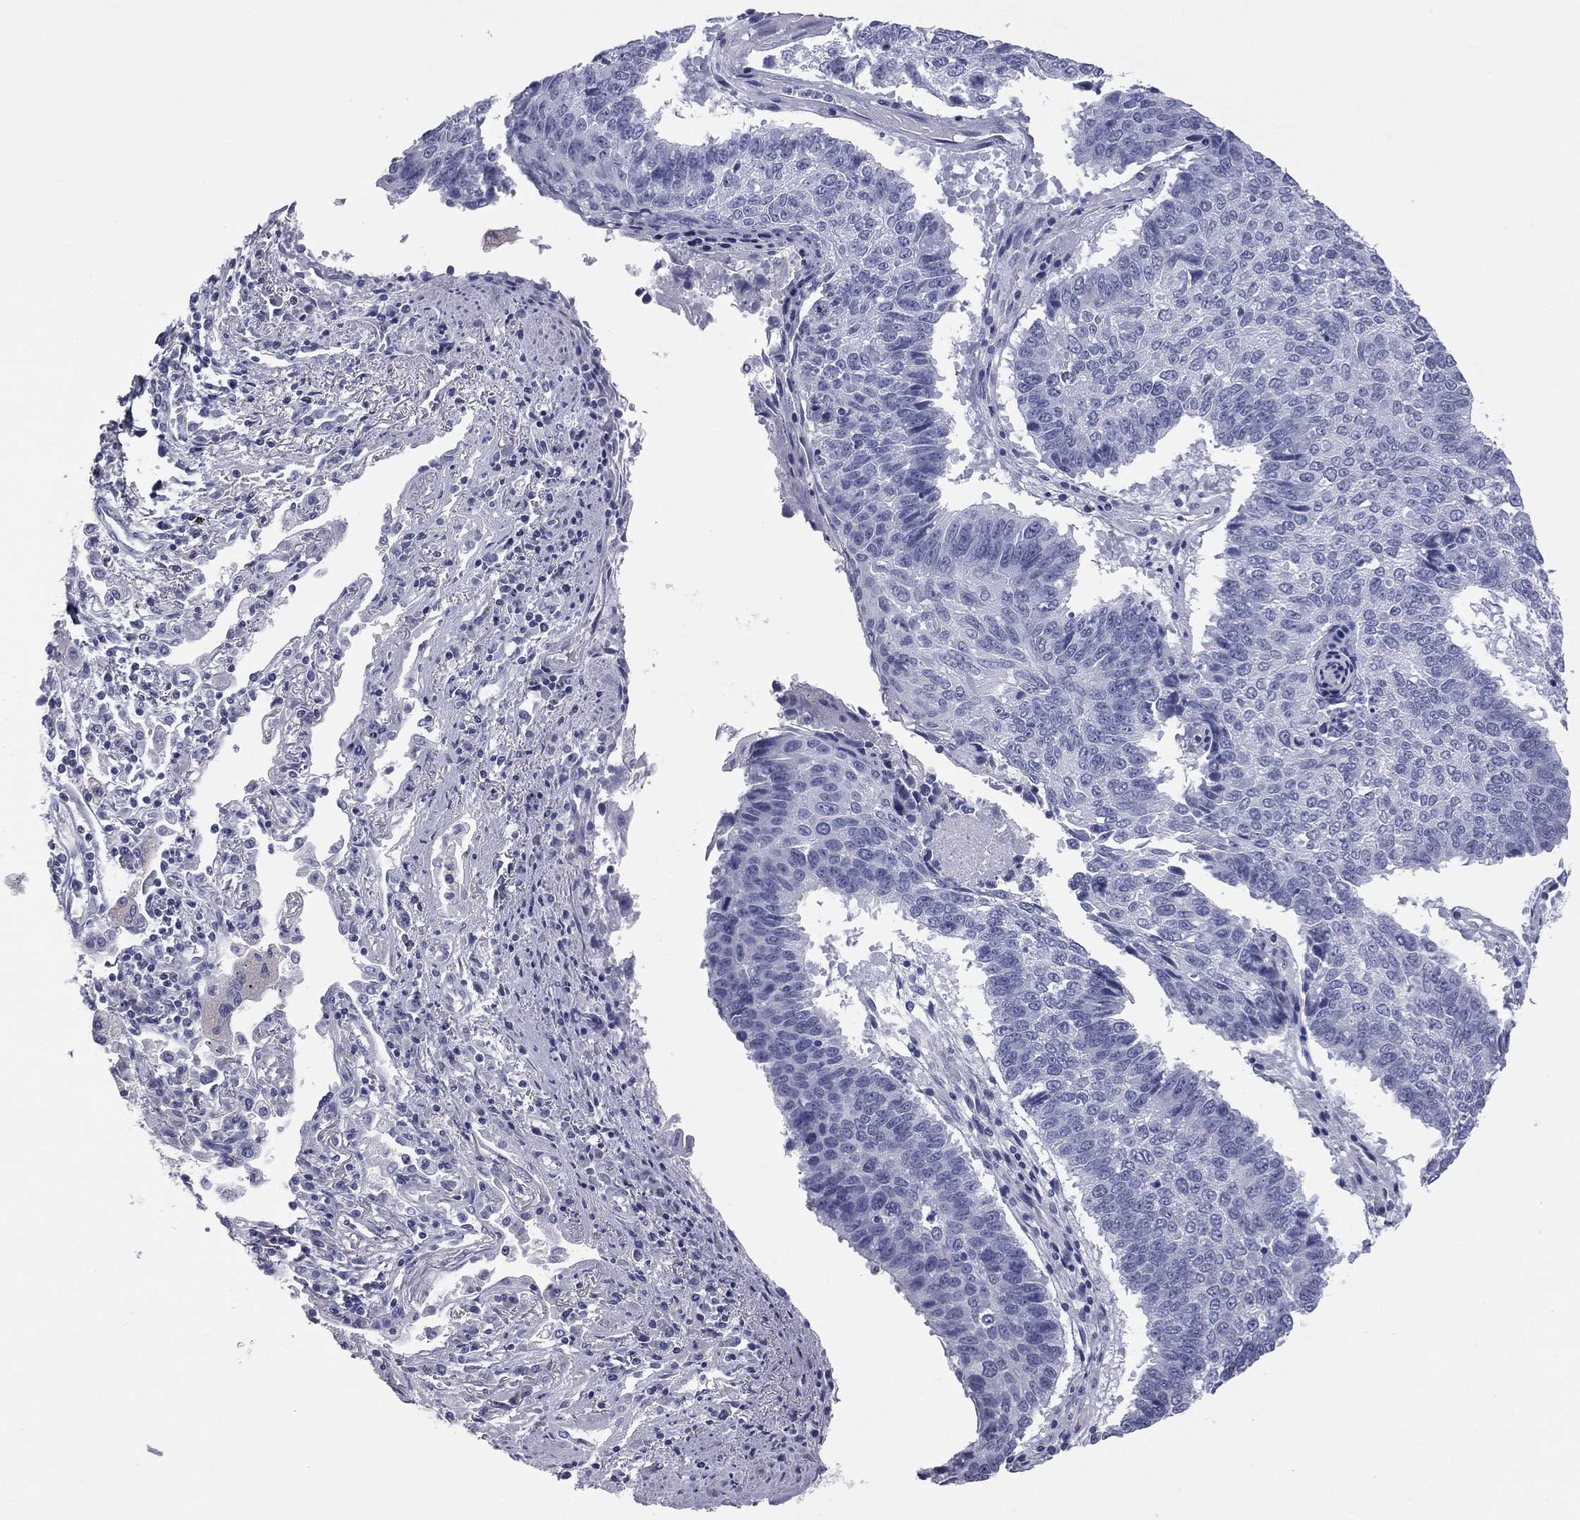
{"staining": {"intensity": "negative", "quantity": "none", "location": "none"}, "tissue": "lung cancer", "cell_type": "Tumor cells", "image_type": "cancer", "snomed": [{"axis": "morphology", "description": "Squamous cell carcinoma, NOS"}, {"axis": "topography", "description": "Lung"}], "caption": "Human squamous cell carcinoma (lung) stained for a protein using immunohistochemistry demonstrates no positivity in tumor cells.", "gene": "MLN", "patient": {"sex": "male", "age": 73}}